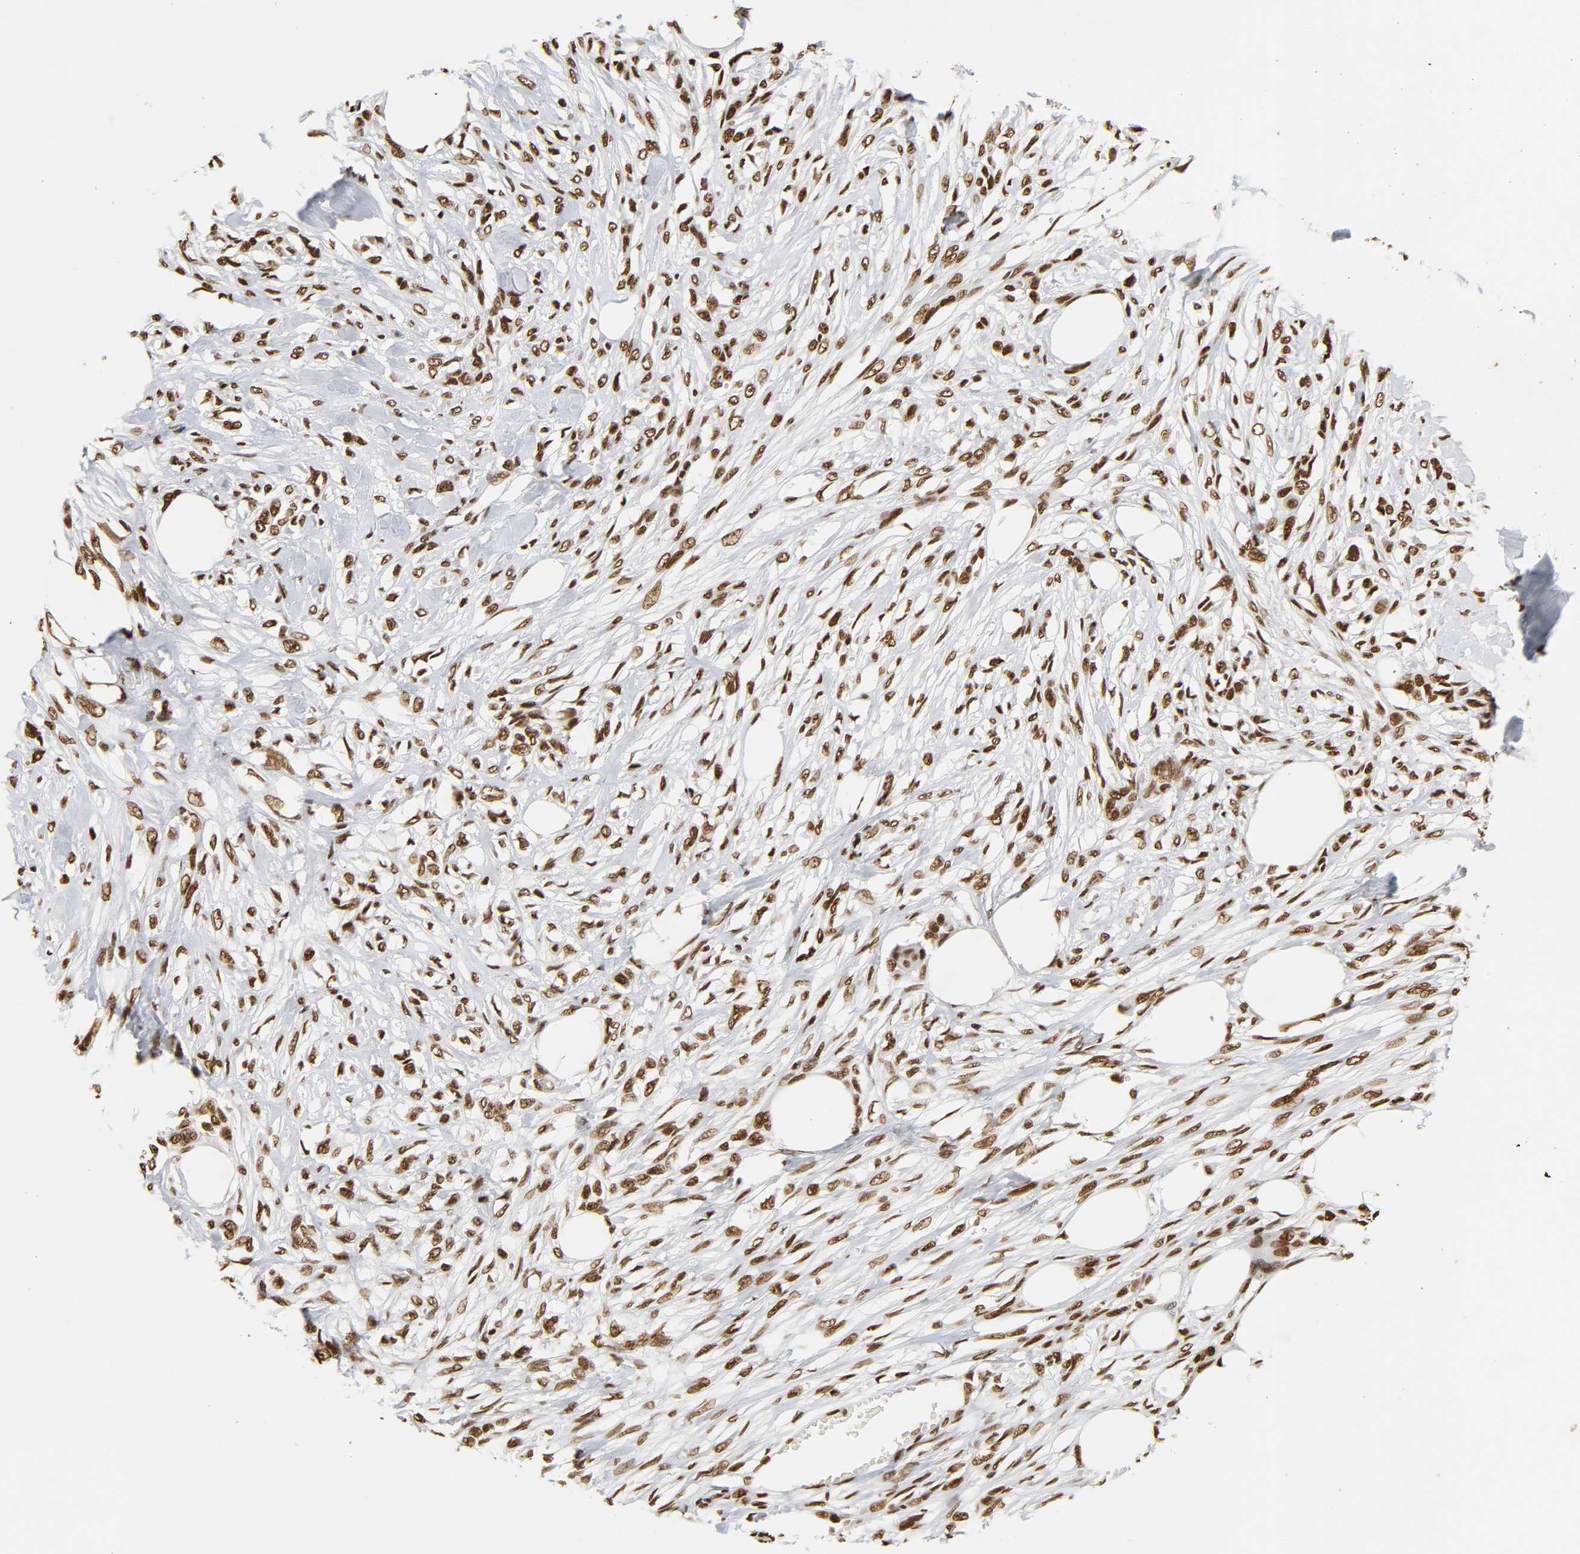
{"staining": {"intensity": "strong", "quantity": ">75%", "location": "nuclear"}, "tissue": "skin cancer", "cell_type": "Tumor cells", "image_type": "cancer", "snomed": [{"axis": "morphology", "description": "Normal tissue, NOS"}, {"axis": "morphology", "description": "Squamous cell carcinoma, NOS"}, {"axis": "topography", "description": "Skin"}], "caption": "Protein expression analysis of human squamous cell carcinoma (skin) reveals strong nuclear expression in approximately >75% of tumor cells.", "gene": "HNRNPC", "patient": {"sex": "female", "age": 59}}